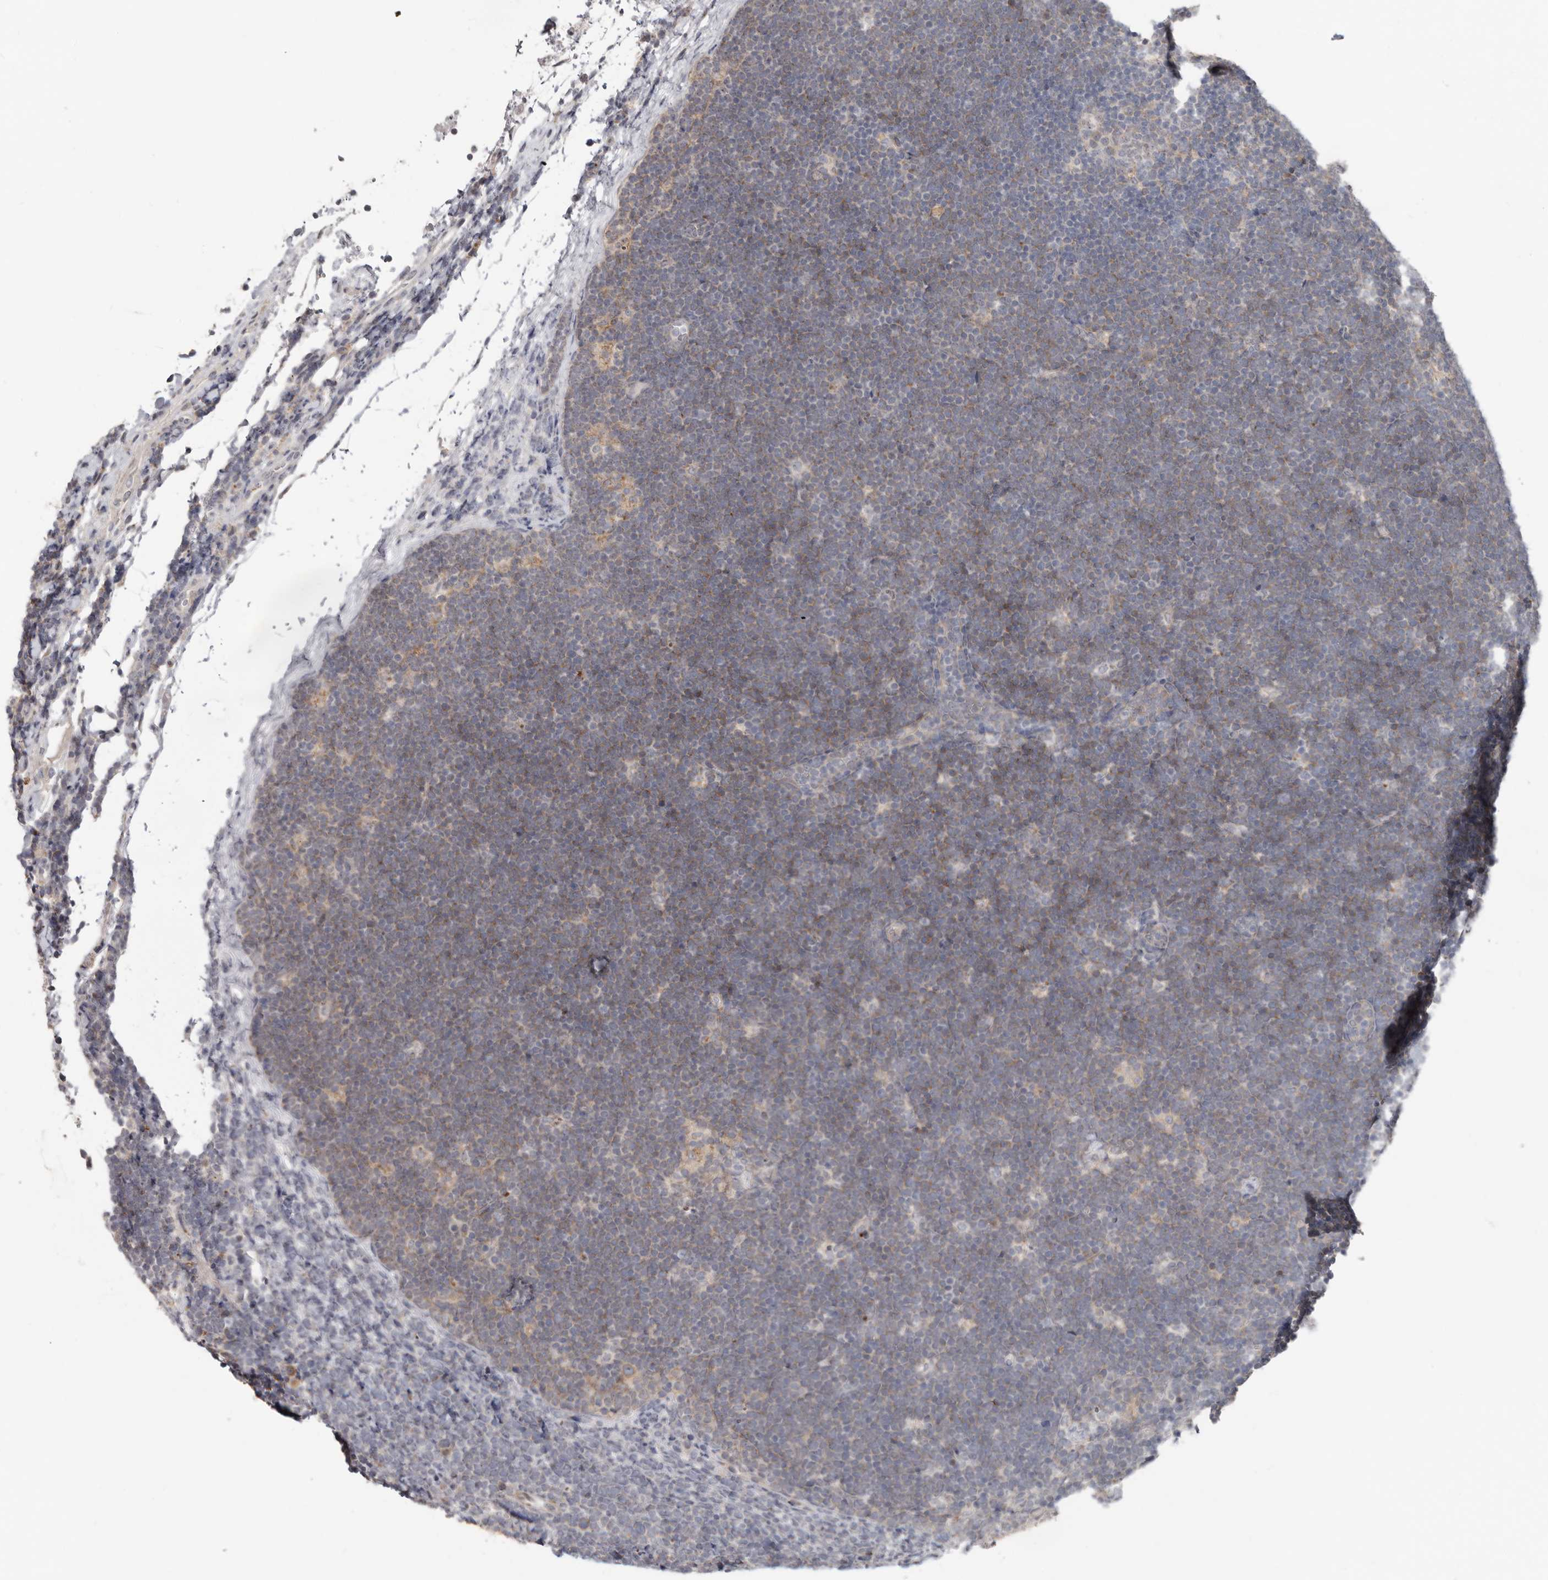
{"staining": {"intensity": "weak", "quantity": "<25%", "location": "cytoplasmic/membranous"}, "tissue": "lymphoma", "cell_type": "Tumor cells", "image_type": "cancer", "snomed": [{"axis": "morphology", "description": "Malignant lymphoma, non-Hodgkin's type, High grade"}, {"axis": "topography", "description": "Lymph node"}], "caption": "Lymphoma stained for a protein using immunohistochemistry (IHC) exhibits no expression tumor cells.", "gene": "BAD", "patient": {"sex": "male", "age": 13}}